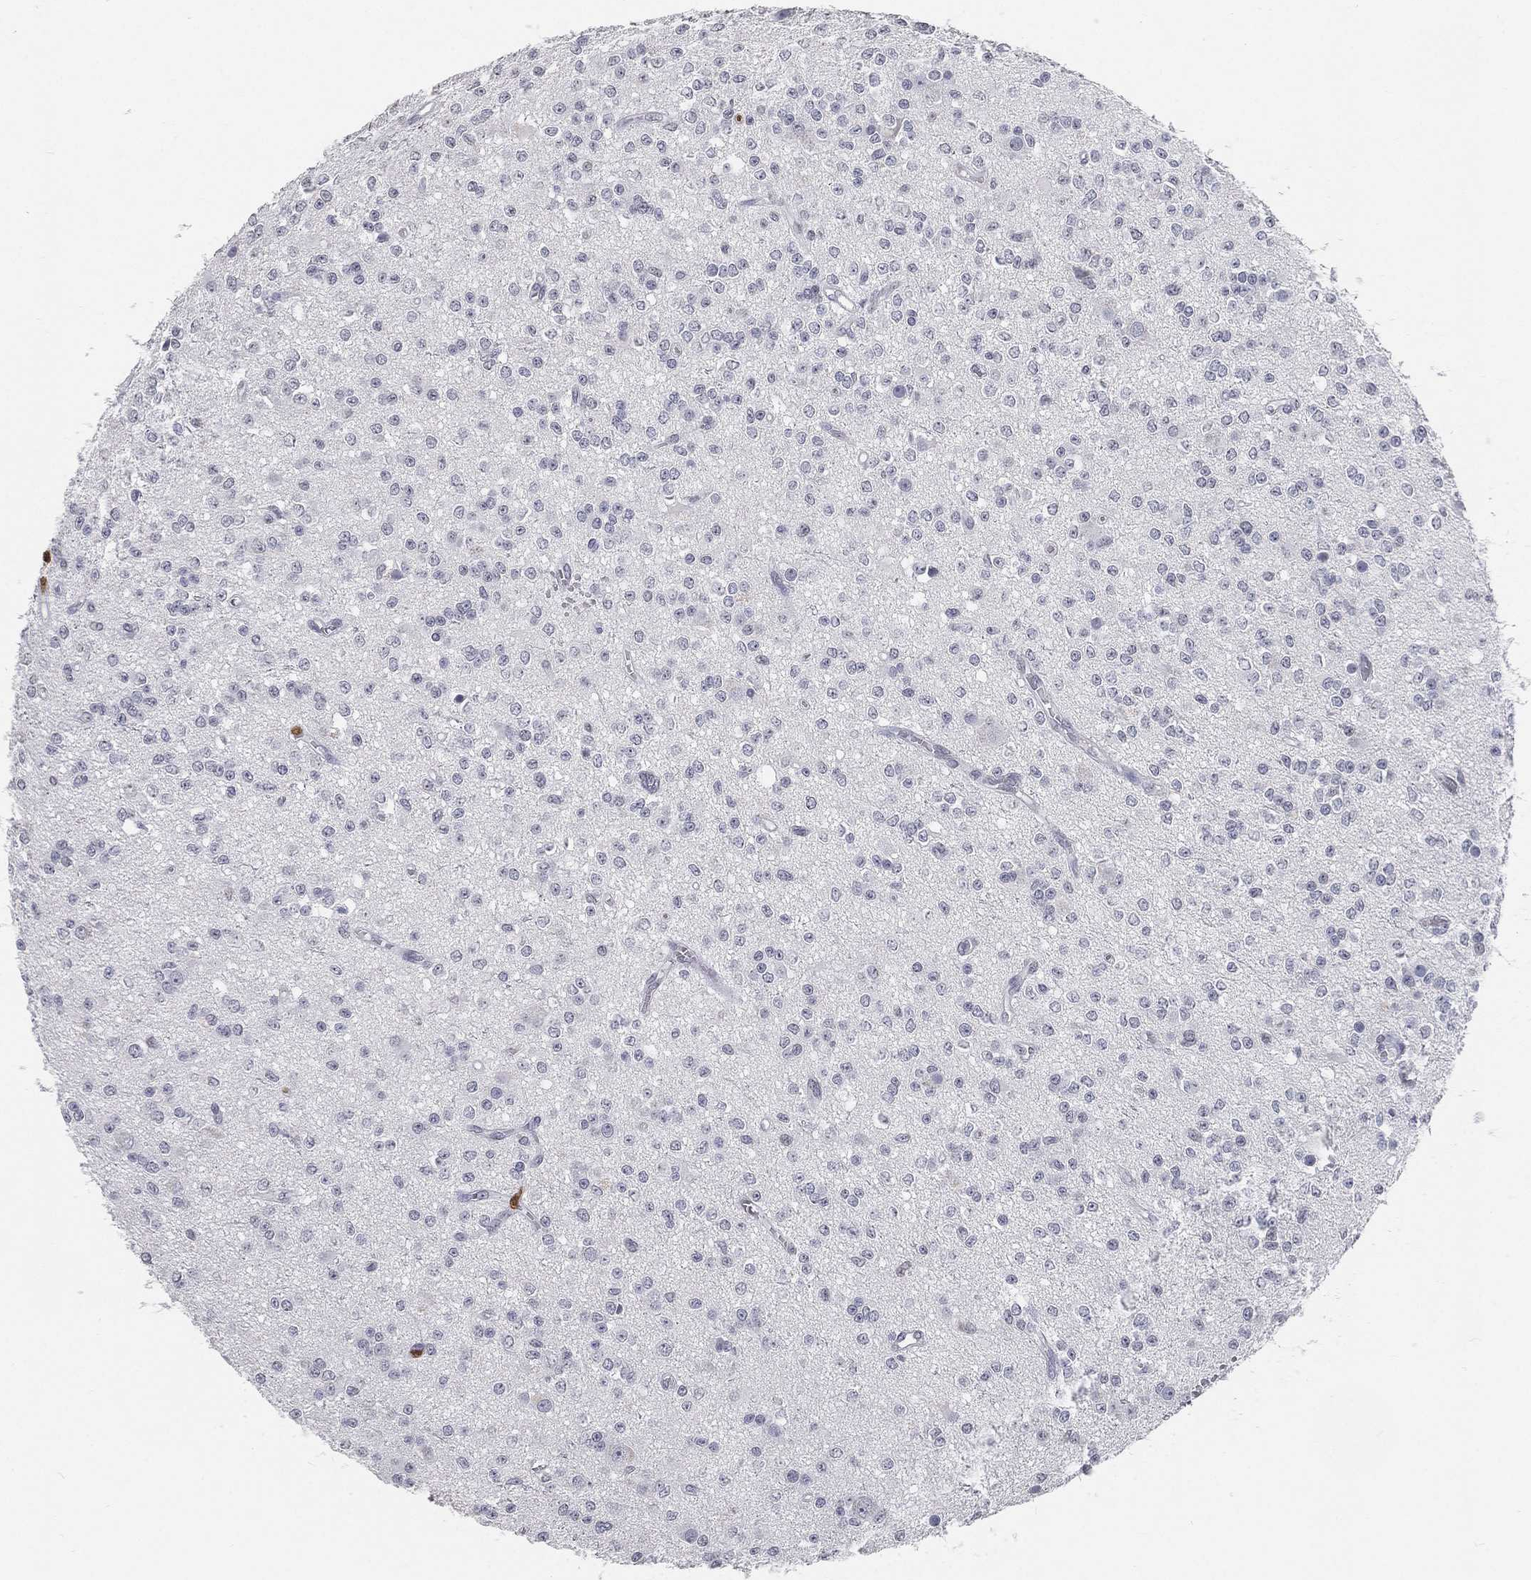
{"staining": {"intensity": "negative", "quantity": "none", "location": "none"}, "tissue": "glioma", "cell_type": "Tumor cells", "image_type": "cancer", "snomed": [{"axis": "morphology", "description": "Glioma, malignant, Low grade"}, {"axis": "topography", "description": "Brain"}], "caption": "Immunohistochemical staining of malignant low-grade glioma displays no significant positivity in tumor cells.", "gene": "ARG1", "patient": {"sex": "female", "age": 45}}